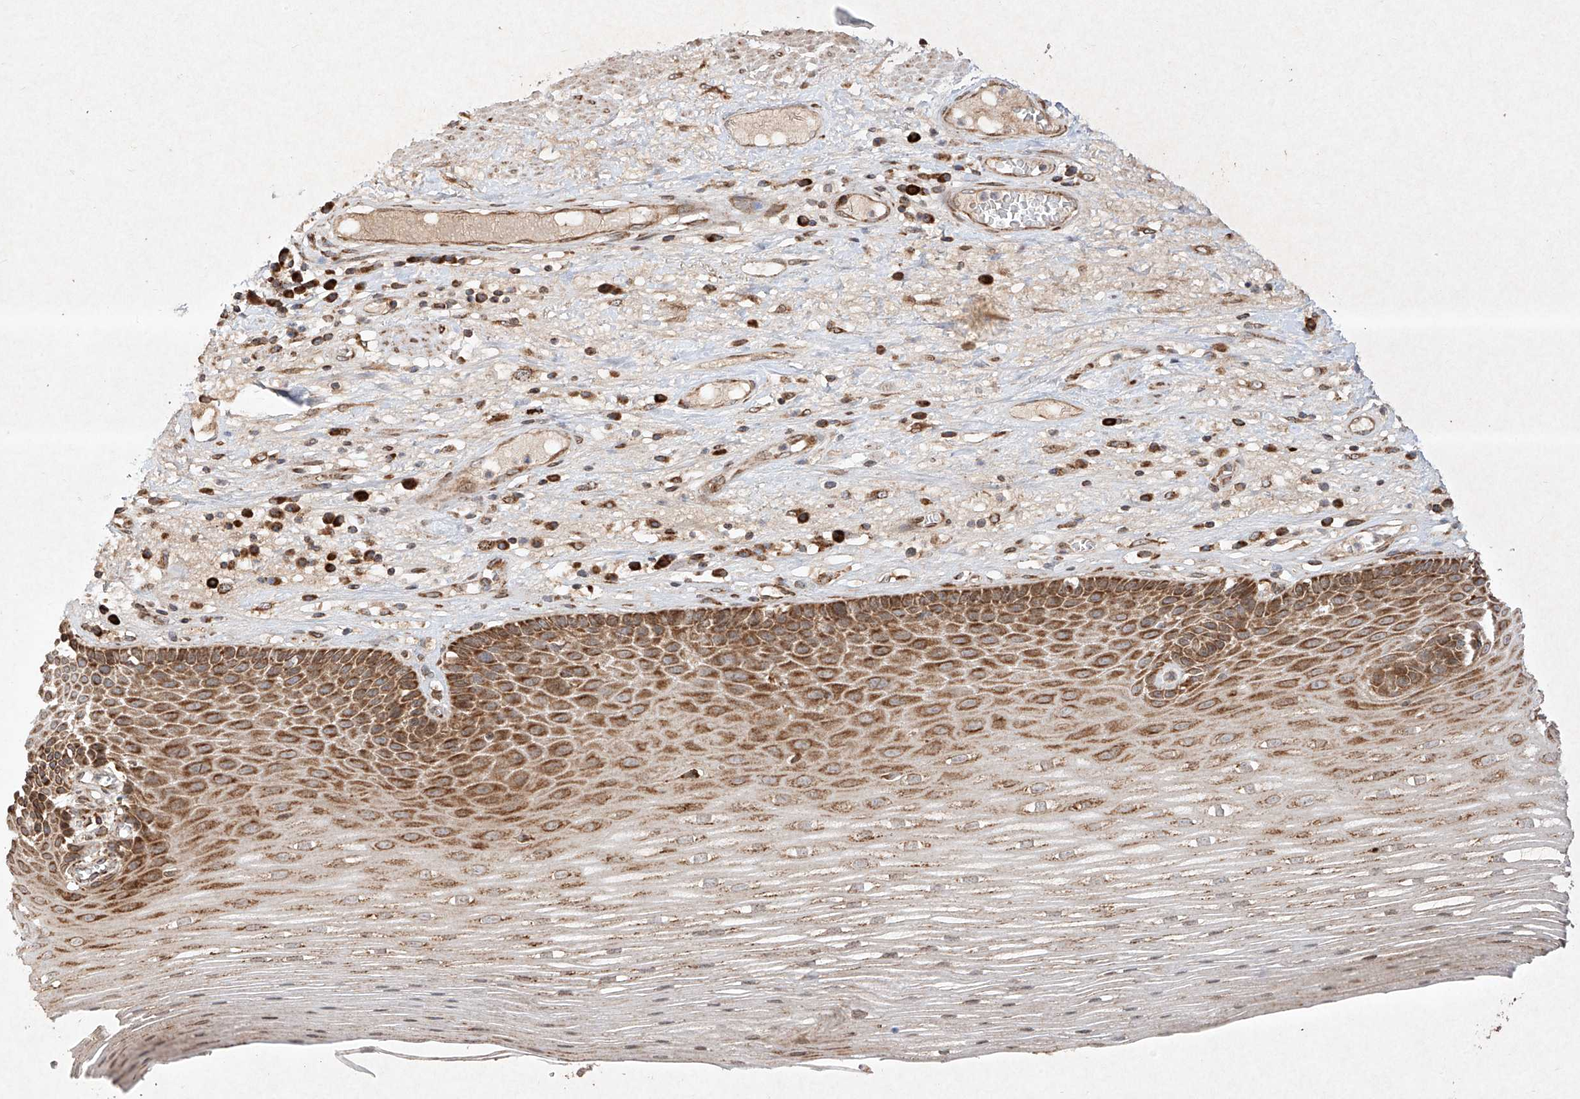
{"staining": {"intensity": "moderate", "quantity": "25%-75%", "location": "cytoplasmic/membranous"}, "tissue": "esophagus", "cell_type": "Squamous epithelial cells", "image_type": "normal", "snomed": [{"axis": "morphology", "description": "Normal tissue, NOS"}, {"axis": "topography", "description": "Esophagus"}], "caption": "Immunohistochemistry (IHC) of benign esophagus shows medium levels of moderate cytoplasmic/membranous expression in about 25%-75% of squamous epithelial cells.", "gene": "SEMA3B", "patient": {"sex": "male", "age": 62}}